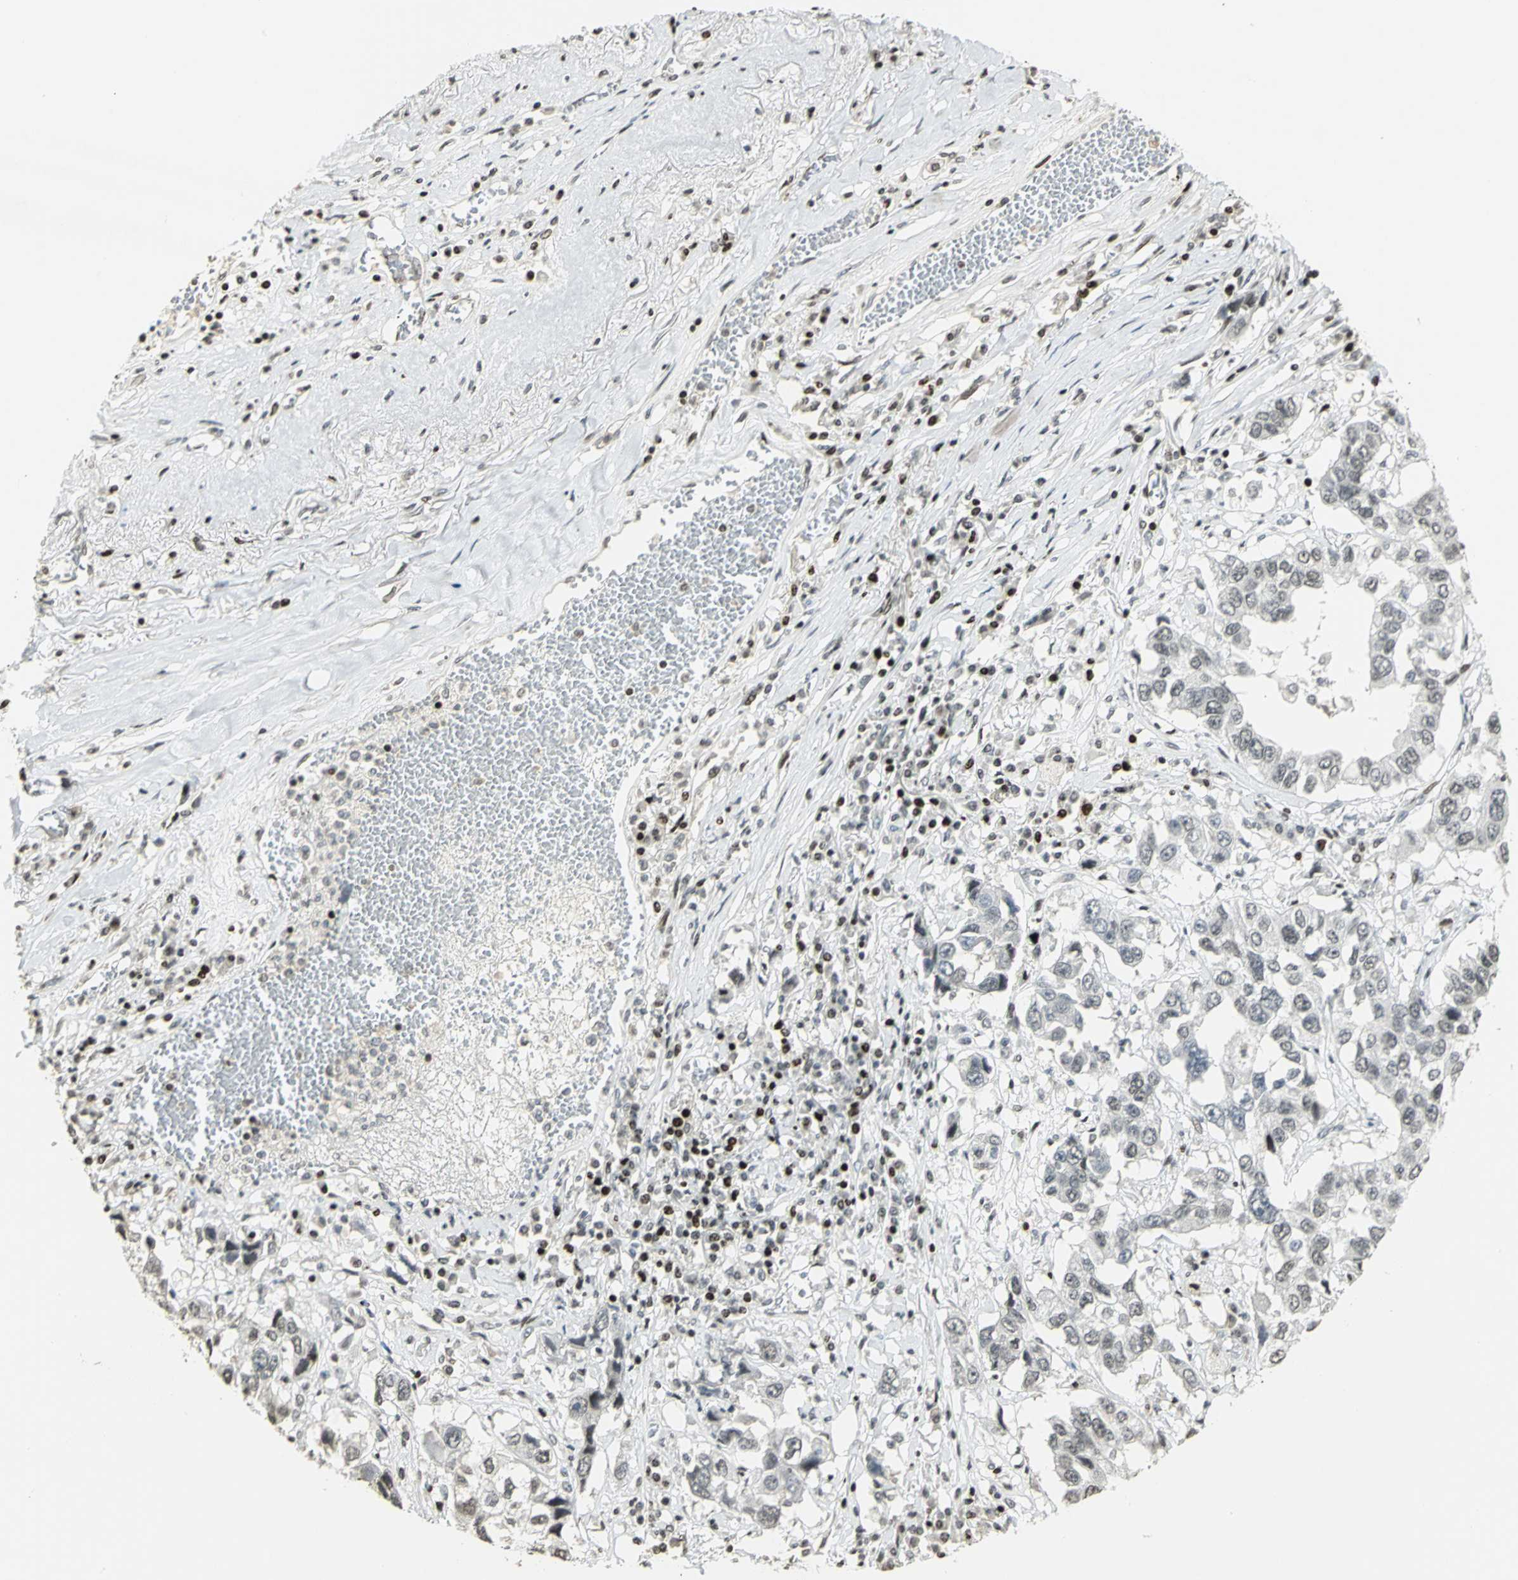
{"staining": {"intensity": "weak", "quantity": "<25%", "location": "nuclear"}, "tissue": "lung cancer", "cell_type": "Tumor cells", "image_type": "cancer", "snomed": [{"axis": "morphology", "description": "Squamous cell carcinoma, NOS"}, {"axis": "topography", "description": "Lung"}], "caption": "A micrograph of human lung cancer is negative for staining in tumor cells.", "gene": "KDM1A", "patient": {"sex": "male", "age": 71}}